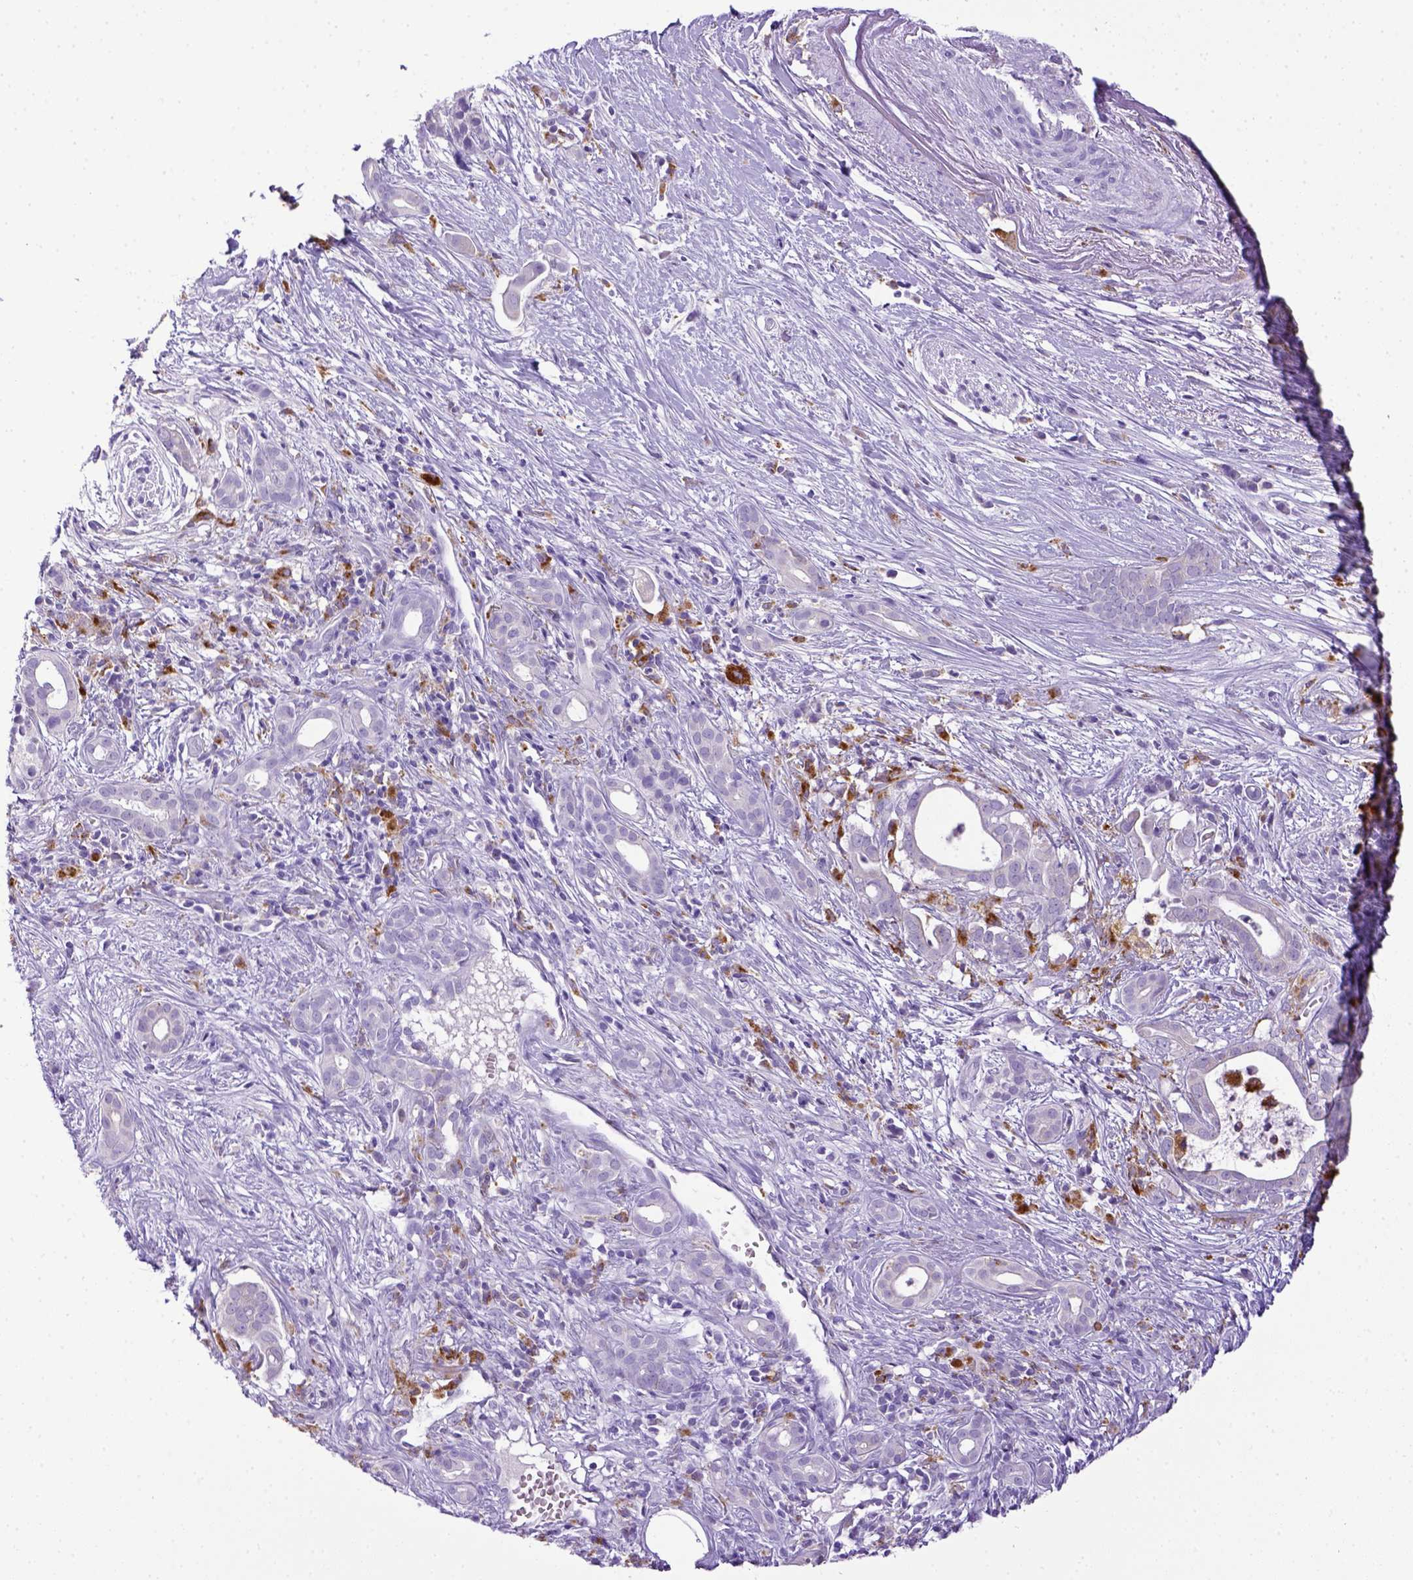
{"staining": {"intensity": "negative", "quantity": "none", "location": "none"}, "tissue": "pancreatic cancer", "cell_type": "Tumor cells", "image_type": "cancer", "snomed": [{"axis": "morphology", "description": "Adenocarcinoma, NOS"}, {"axis": "topography", "description": "Pancreas"}], "caption": "DAB (3,3'-diaminobenzidine) immunohistochemical staining of pancreatic cancer (adenocarcinoma) demonstrates no significant positivity in tumor cells. Brightfield microscopy of IHC stained with DAB (brown) and hematoxylin (blue), captured at high magnification.", "gene": "CD68", "patient": {"sex": "male", "age": 61}}